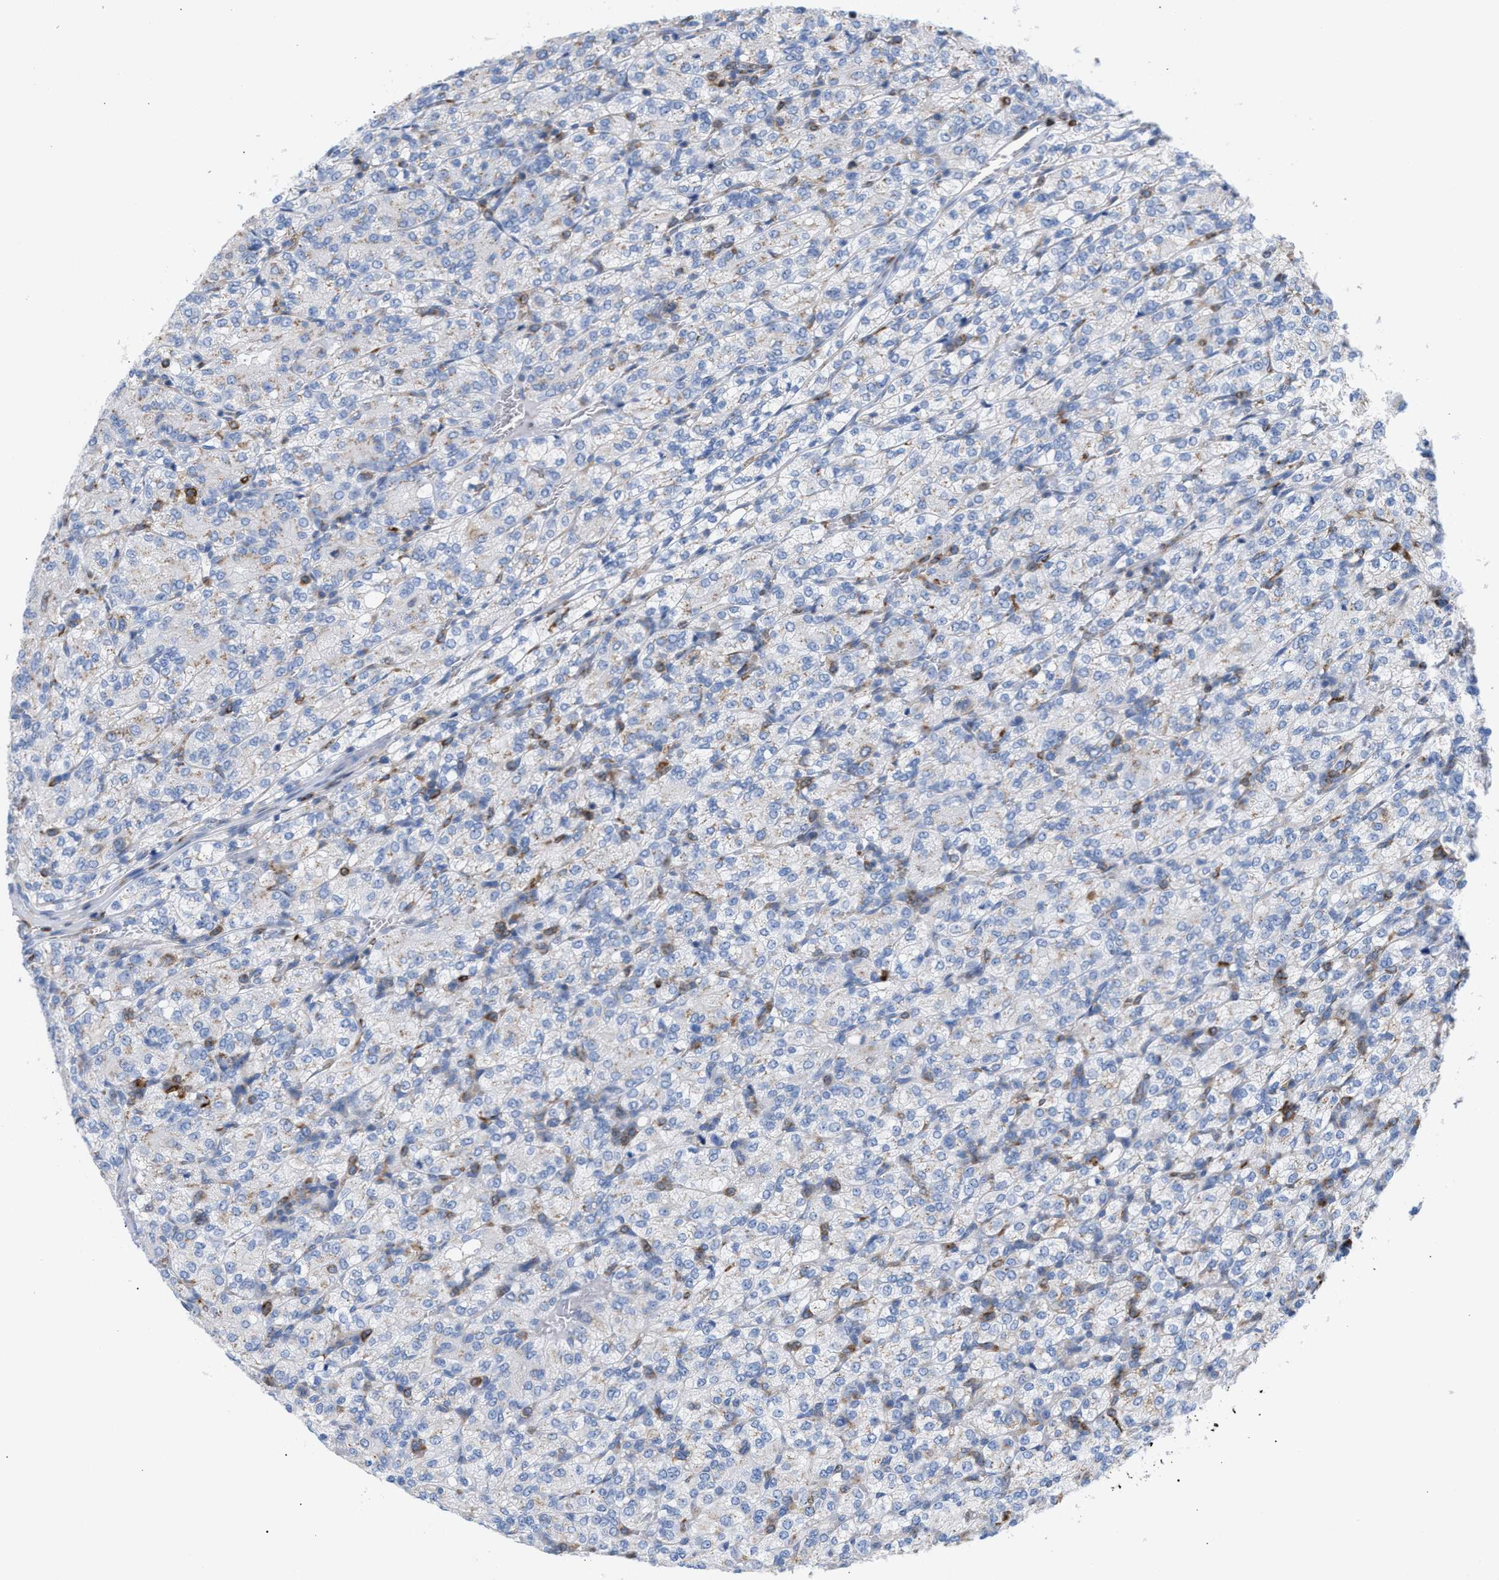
{"staining": {"intensity": "negative", "quantity": "none", "location": "none"}, "tissue": "renal cancer", "cell_type": "Tumor cells", "image_type": "cancer", "snomed": [{"axis": "morphology", "description": "Adenocarcinoma, NOS"}, {"axis": "topography", "description": "Kidney"}], "caption": "An IHC image of renal cancer (adenocarcinoma) is shown. There is no staining in tumor cells of renal cancer (adenocarcinoma).", "gene": "TACC3", "patient": {"sex": "male", "age": 77}}